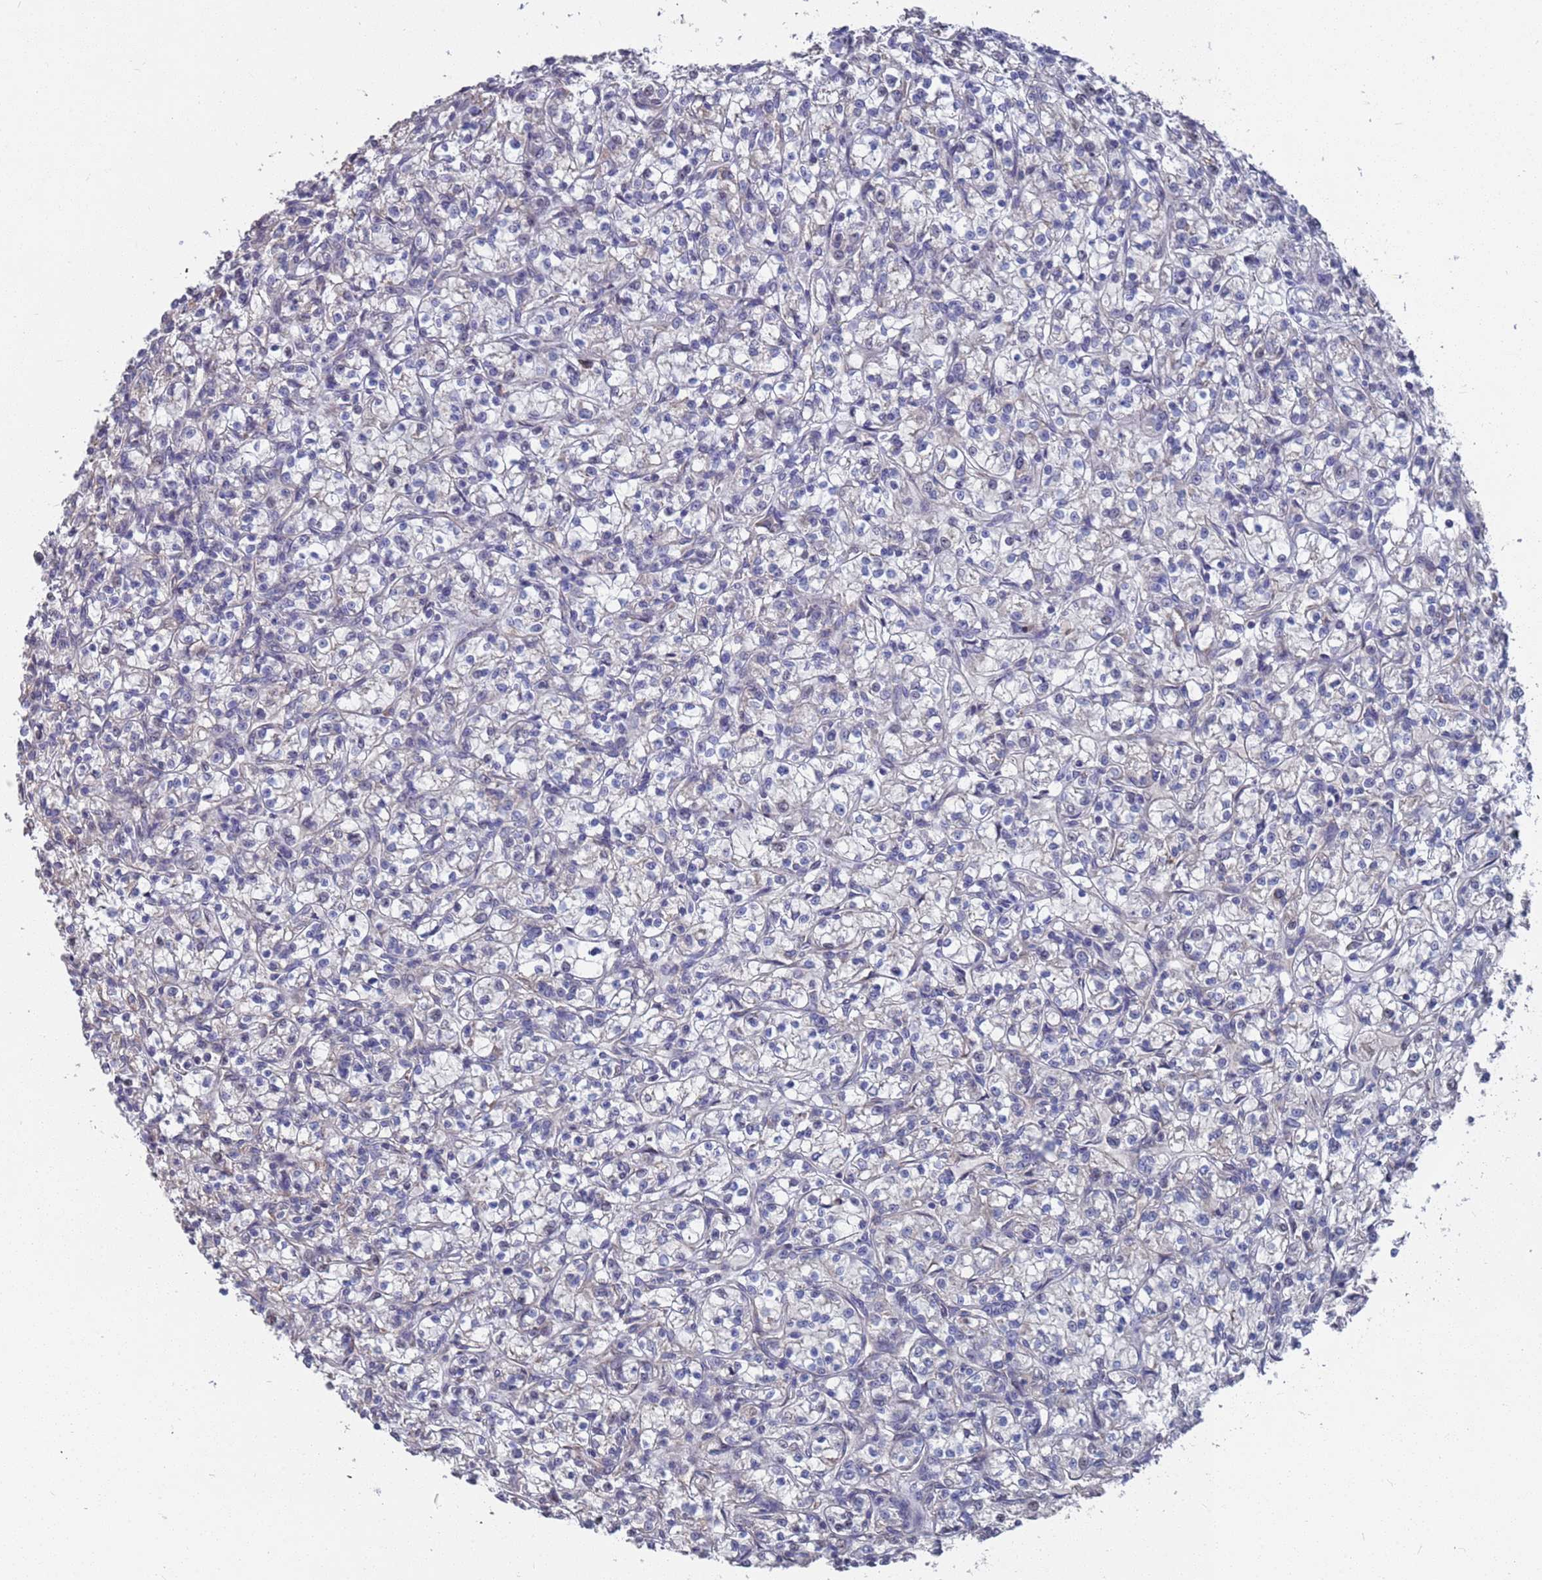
{"staining": {"intensity": "negative", "quantity": "none", "location": "none"}, "tissue": "renal cancer", "cell_type": "Tumor cells", "image_type": "cancer", "snomed": [{"axis": "morphology", "description": "Adenocarcinoma, NOS"}, {"axis": "topography", "description": "Kidney"}], "caption": "There is no significant staining in tumor cells of renal cancer (adenocarcinoma). (DAB immunohistochemistry (IHC) visualized using brightfield microscopy, high magnification).", "gene": "CFAP119", "patient": {"sex": "female", "age": 59}}